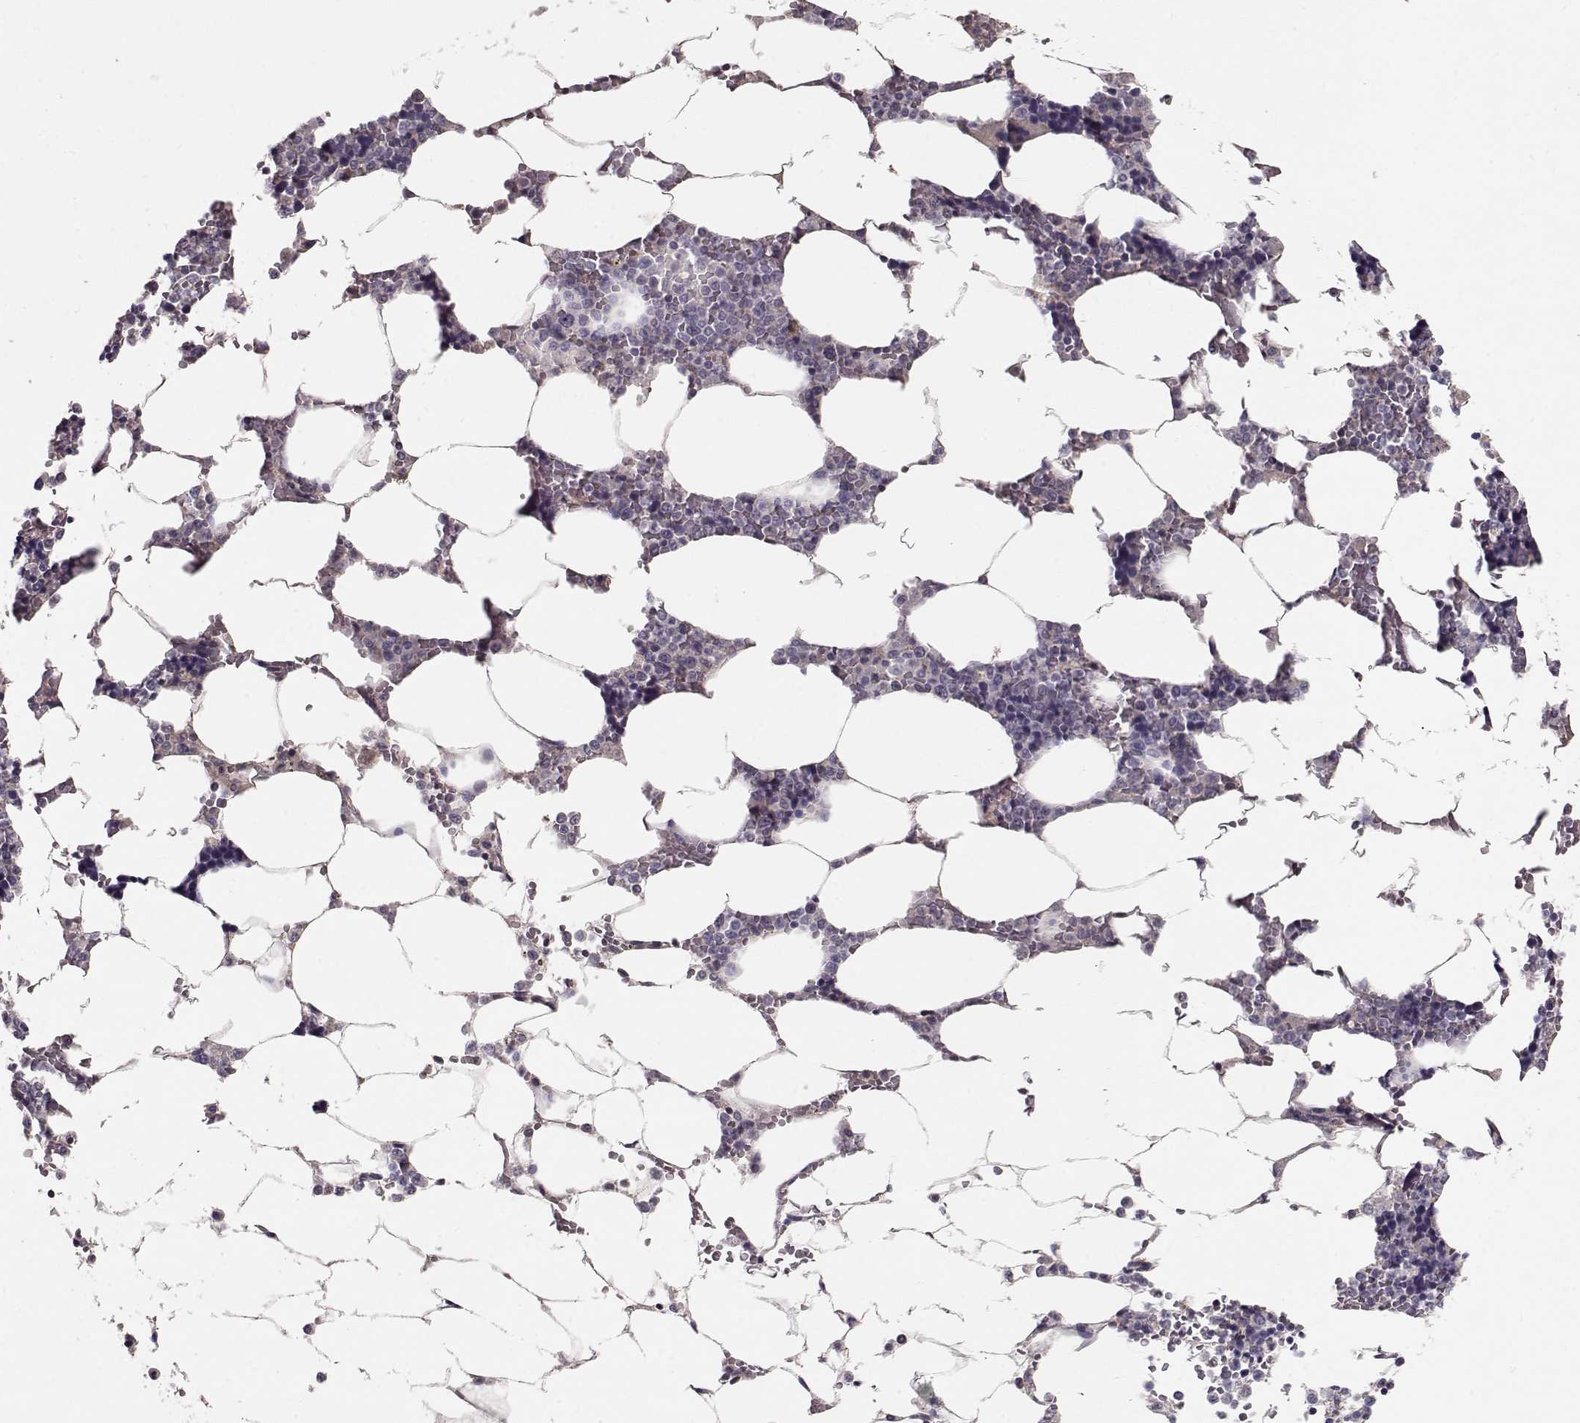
{"staining": {"intensity": "weak", "quantity": "<25%", "location": "cytoplasmic/membranous"}, "tissue": "bone marrow", "cell_type": "Hematopoietic cells", "image_type": "normal", "snomed": [{"axis": "morphology", "description": "Normal tissue, NOS"}, {"axis": "topography", "description": "Bone marrow"}], "caption": "Hematopoietic cells are negative for protein expression in benign human bone marrow. Brightfield microscopy of immunohistochemistry stained with DAB (brown) and hematoxylin (blue), captured at high magnification.", "gene": "PMCH", "patient": {"sex": "male", "age": 63}}